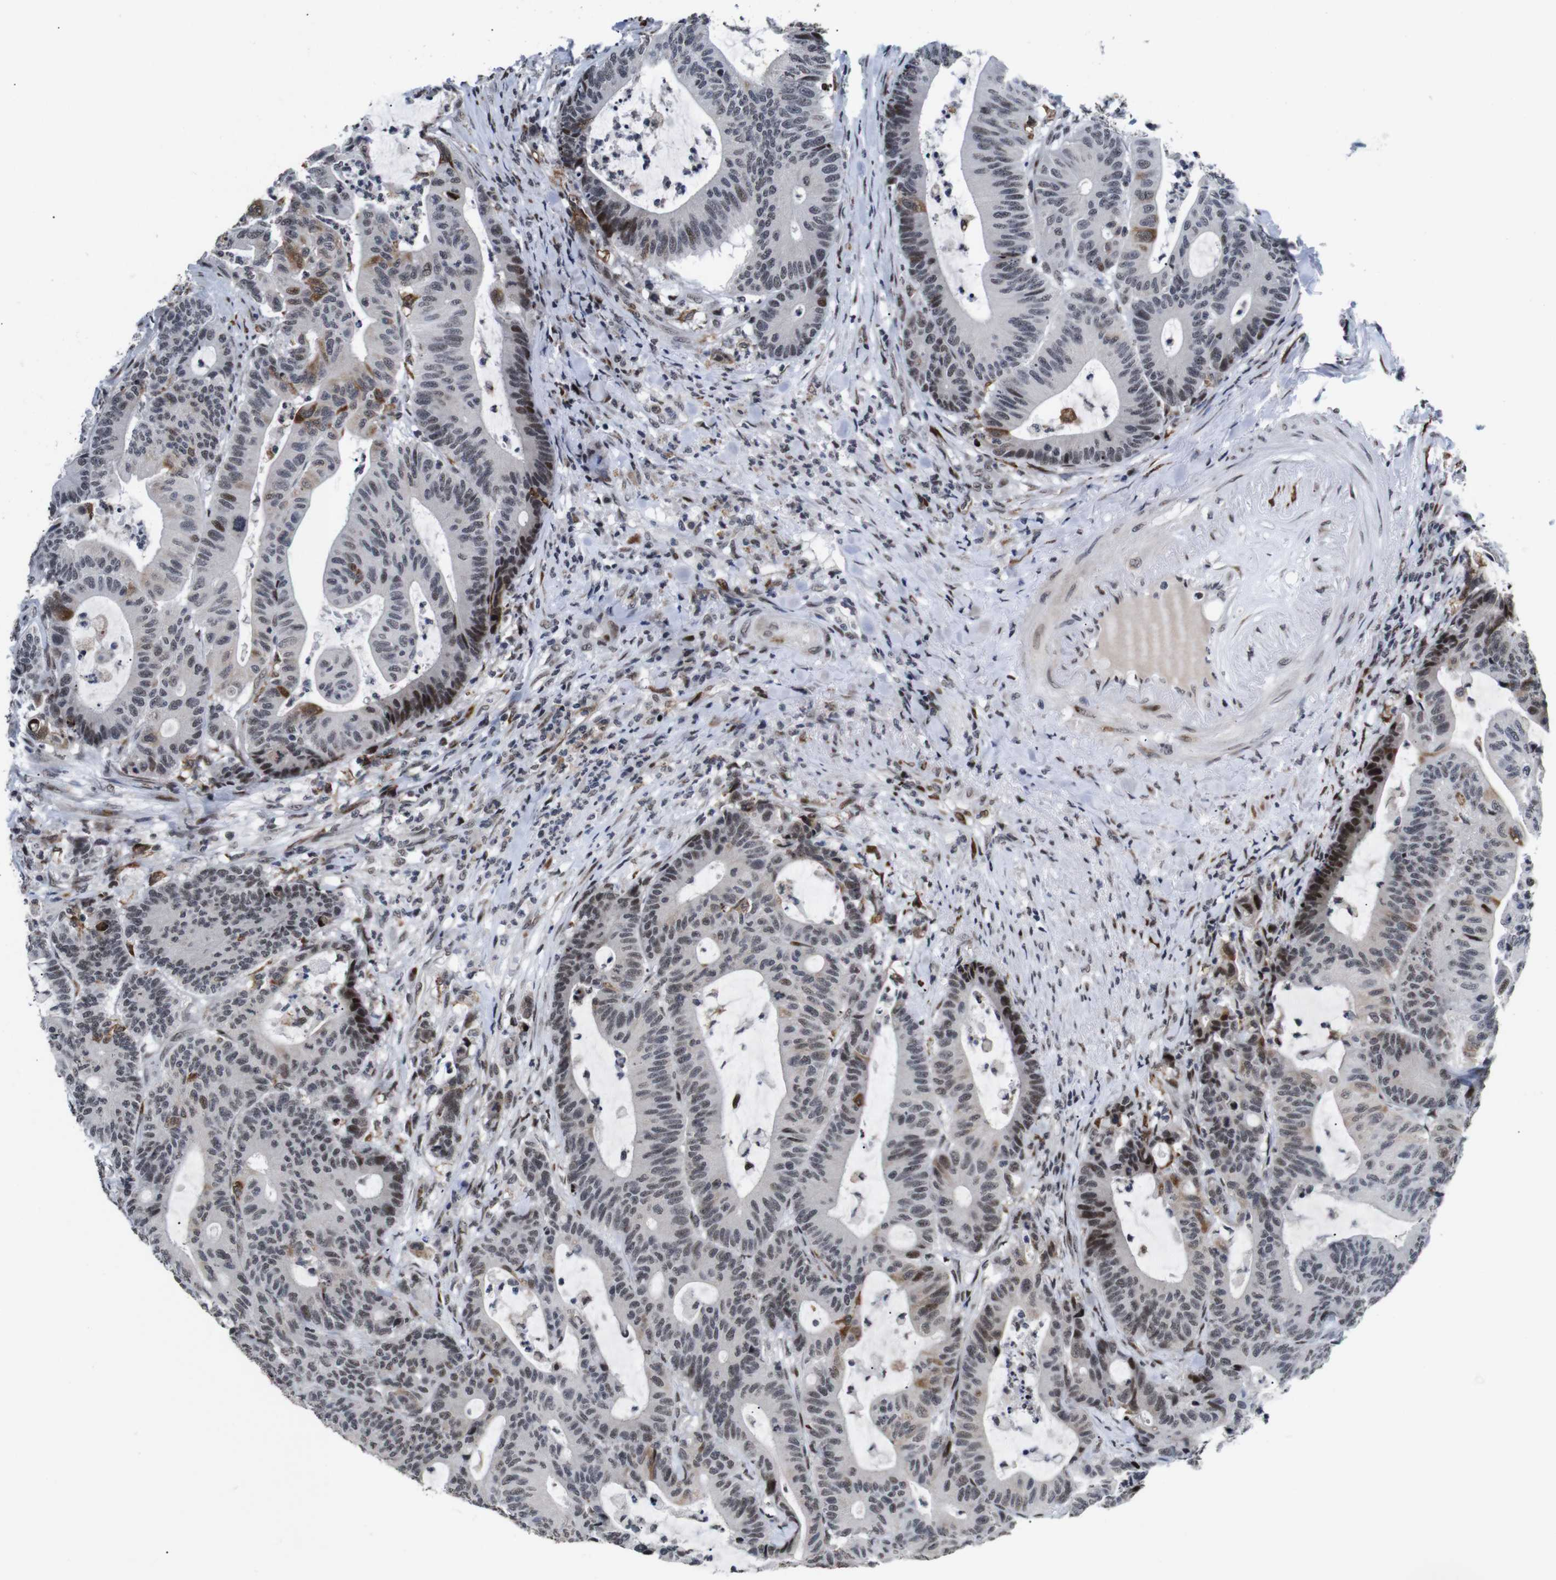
{"staining": {"intensity": "strong", "quantity": "<25%", "location": "cytoplasmic/membranous,nuclear"}, "tissue": "colorectal cancer", "cell_type": "Tumor cells", "image_type": "cancer", "snomed": [{"axis": "morphology", "description": "Adenocarcinoma, NOS"}, {"axis": "topography", "description": "Colon"}], "caption": "Adenocarcinoma (colorectal) stained with immunohistochemistry (IHC) reveals strong cytoplasmic/membranous and nuclear expression in about <25% of tumor cells. (Stains: DAB in brown, nuclei in blue, Microscopy: brightfield microscopy at high magnification).", "gene": "EIF4G1", "patient": {"sex": "female", "age": 84}}